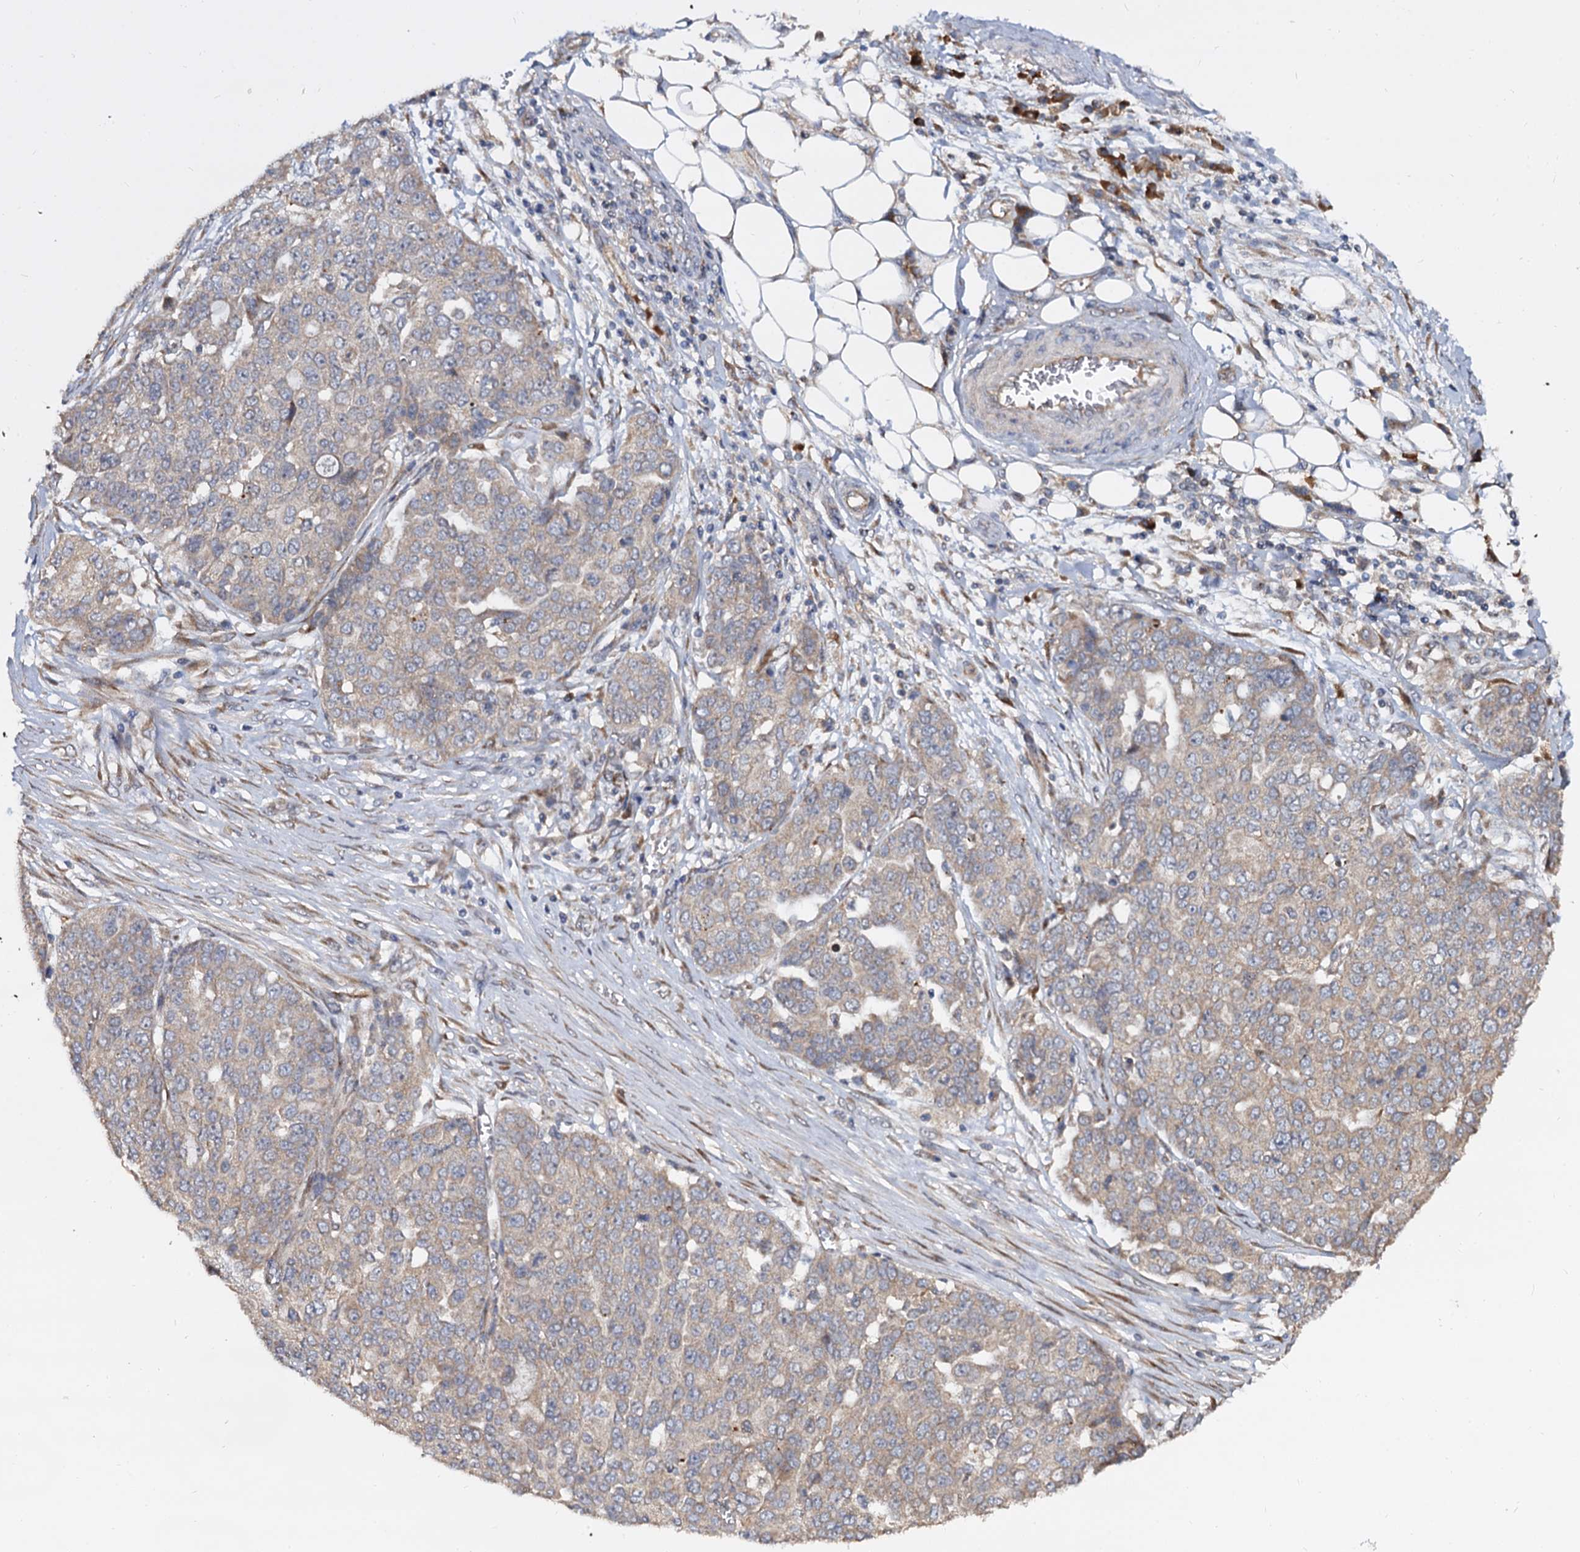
{"staining": {"intensity": "weak", "quantity": ">75%", "location": "cytoplasmic/membranous"}, "tissue": "ovarian cancer", "cell_type": "Tumor cells", "image_type": "cancer", "snomed": [{"axis": "morphology", "description": "Cystadenocarcinoma, serous, NOS"}, {"axis": "topography", "description": "Soft tissue"}, {"axis": "topography", "description": "Ovary"}], "caption": "Ovarian serous cystadenocarcinoma tissue displays weak cytoplasmic/membranous positivity in about >75% of tumor cells, visualized by immunohistochemistry.", "gene": "WWC3", "patient": {"sex": "female", "age": 57}}